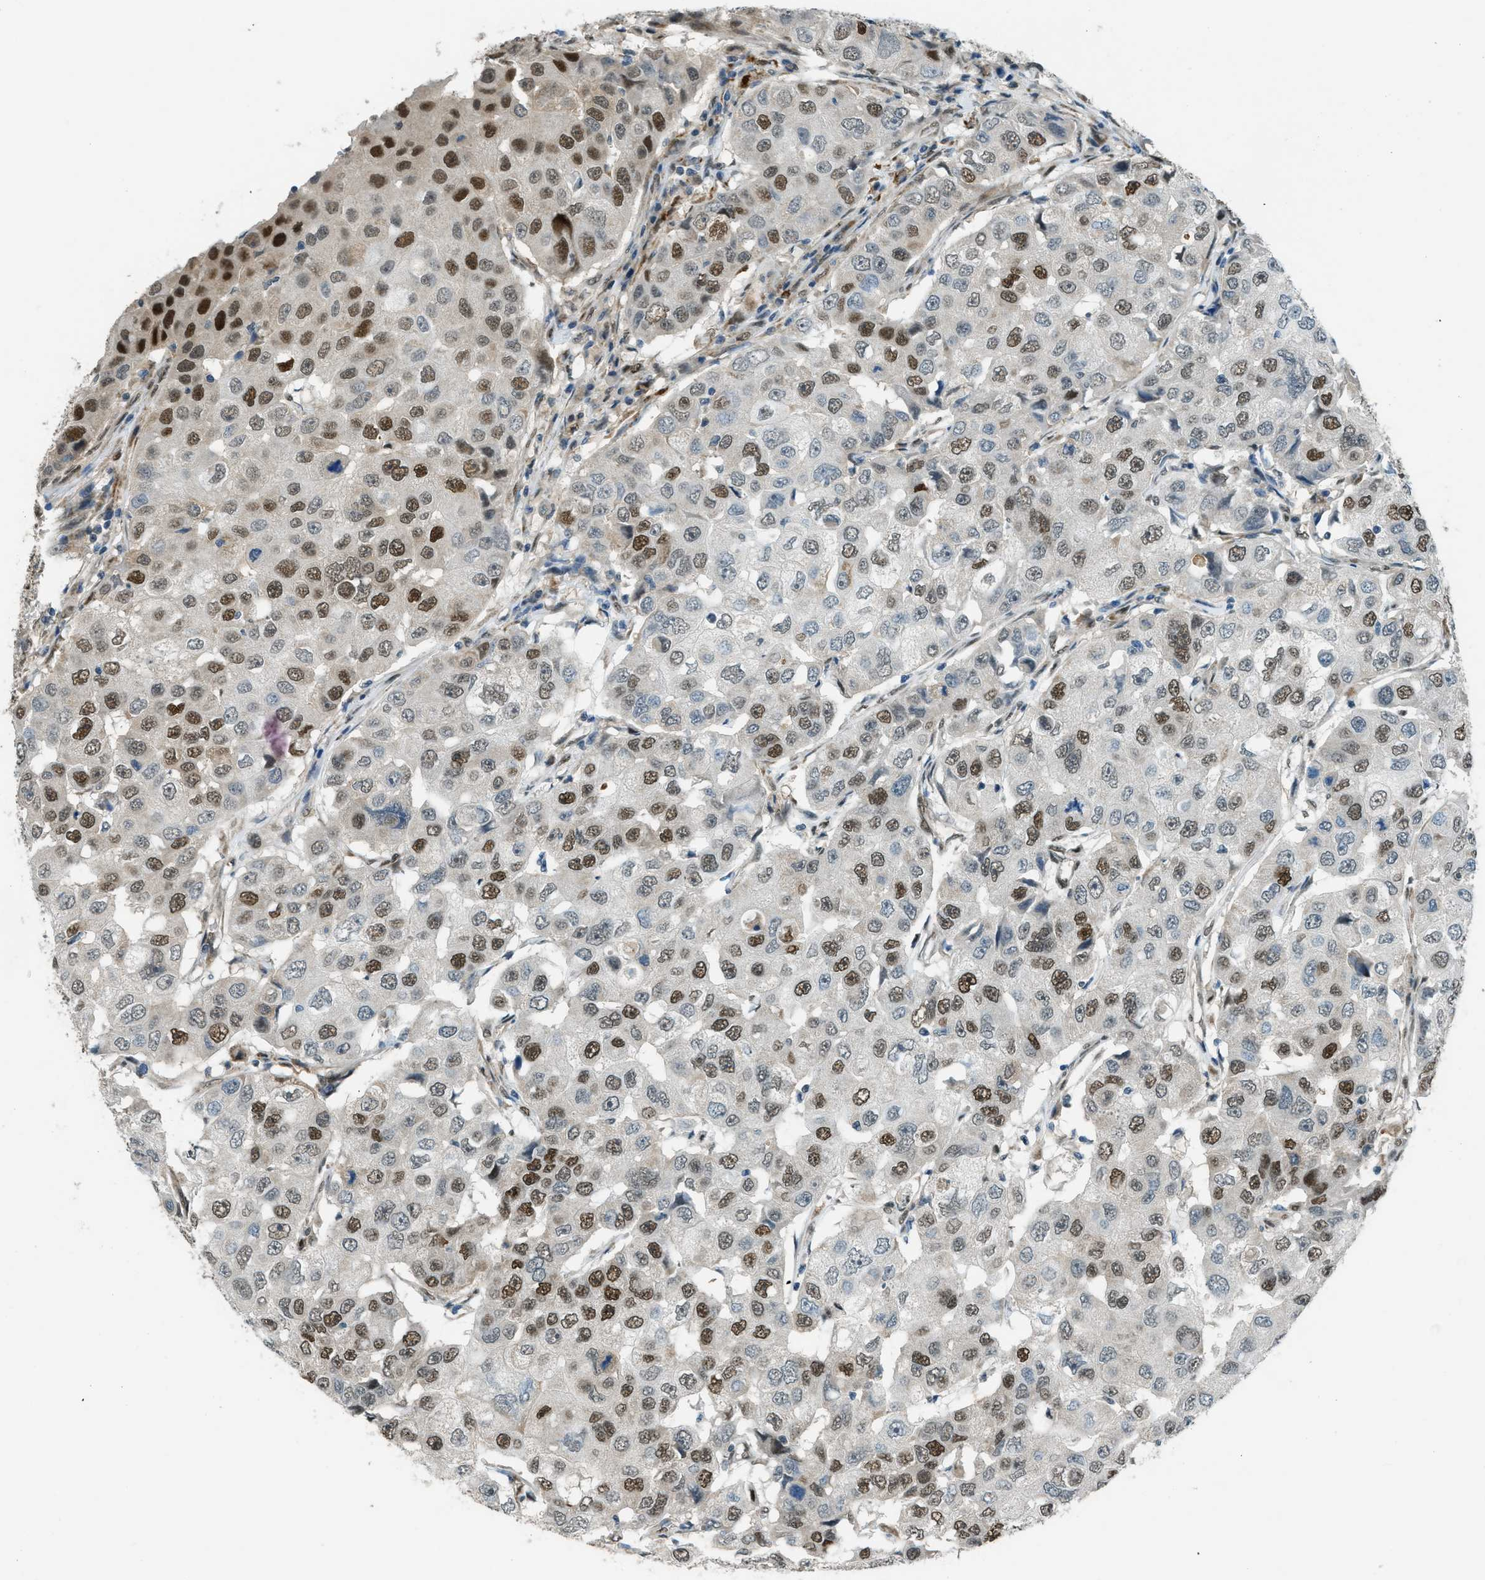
{"staining": {"intensity": "moderate", "quantity": "25%-75%", "location": "nuclear"}, "tissue": "breast cancer", "cell_type": "Tumor cells", "image_type": "cancer", "snomed": [{"axis": "morphology", "description": "Duct carcinoma"}, {"axis": "topography", "description": "Breast"}], "caption": "A micrograph showing moderate nuclear expression in approximately 25%-75% of tumor cells in breast infiltrating ductal carcinoma, as visualized by brown immunohistochemical staining.", "gene": "NPEPL1", "patient": {"sex": "female", "age": 27}}